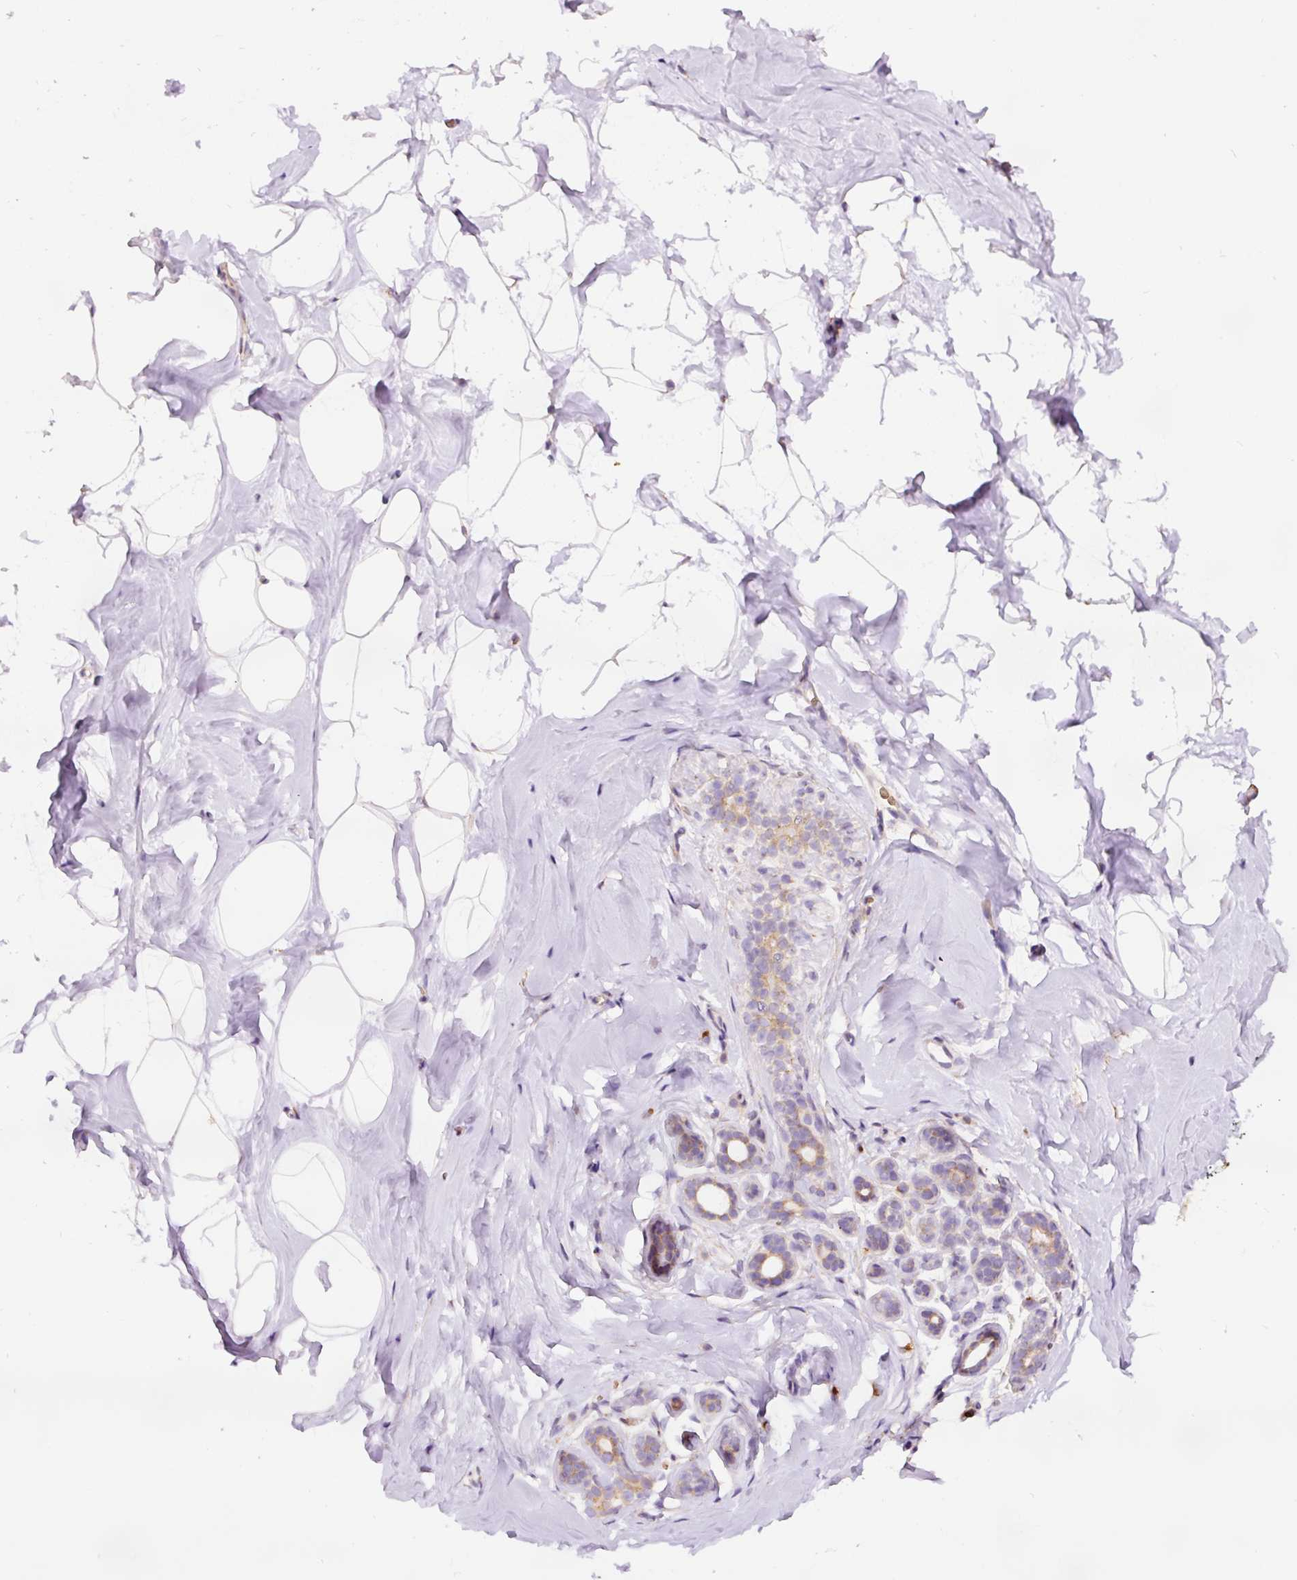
{"staining": {"intensity": "negative", "quantity": "none", "location": "none"}, "tissue": "breast", "cell_type": "Adipocytes", "image_type": "normal", "snomed": [{"axis": "morphology", "description": "Normal tissue, NOS"}, {"axis": "topography", "description": "Breast"}], "caption": "IHC micrograph of benign breast stained for a protein (brown), which shows no expression in adipocytes. (Brightfield microscopy of DAB IHC at high magnification).", "gene": "PRRC2A", "patient": {"sex": "female", "age": 32}}